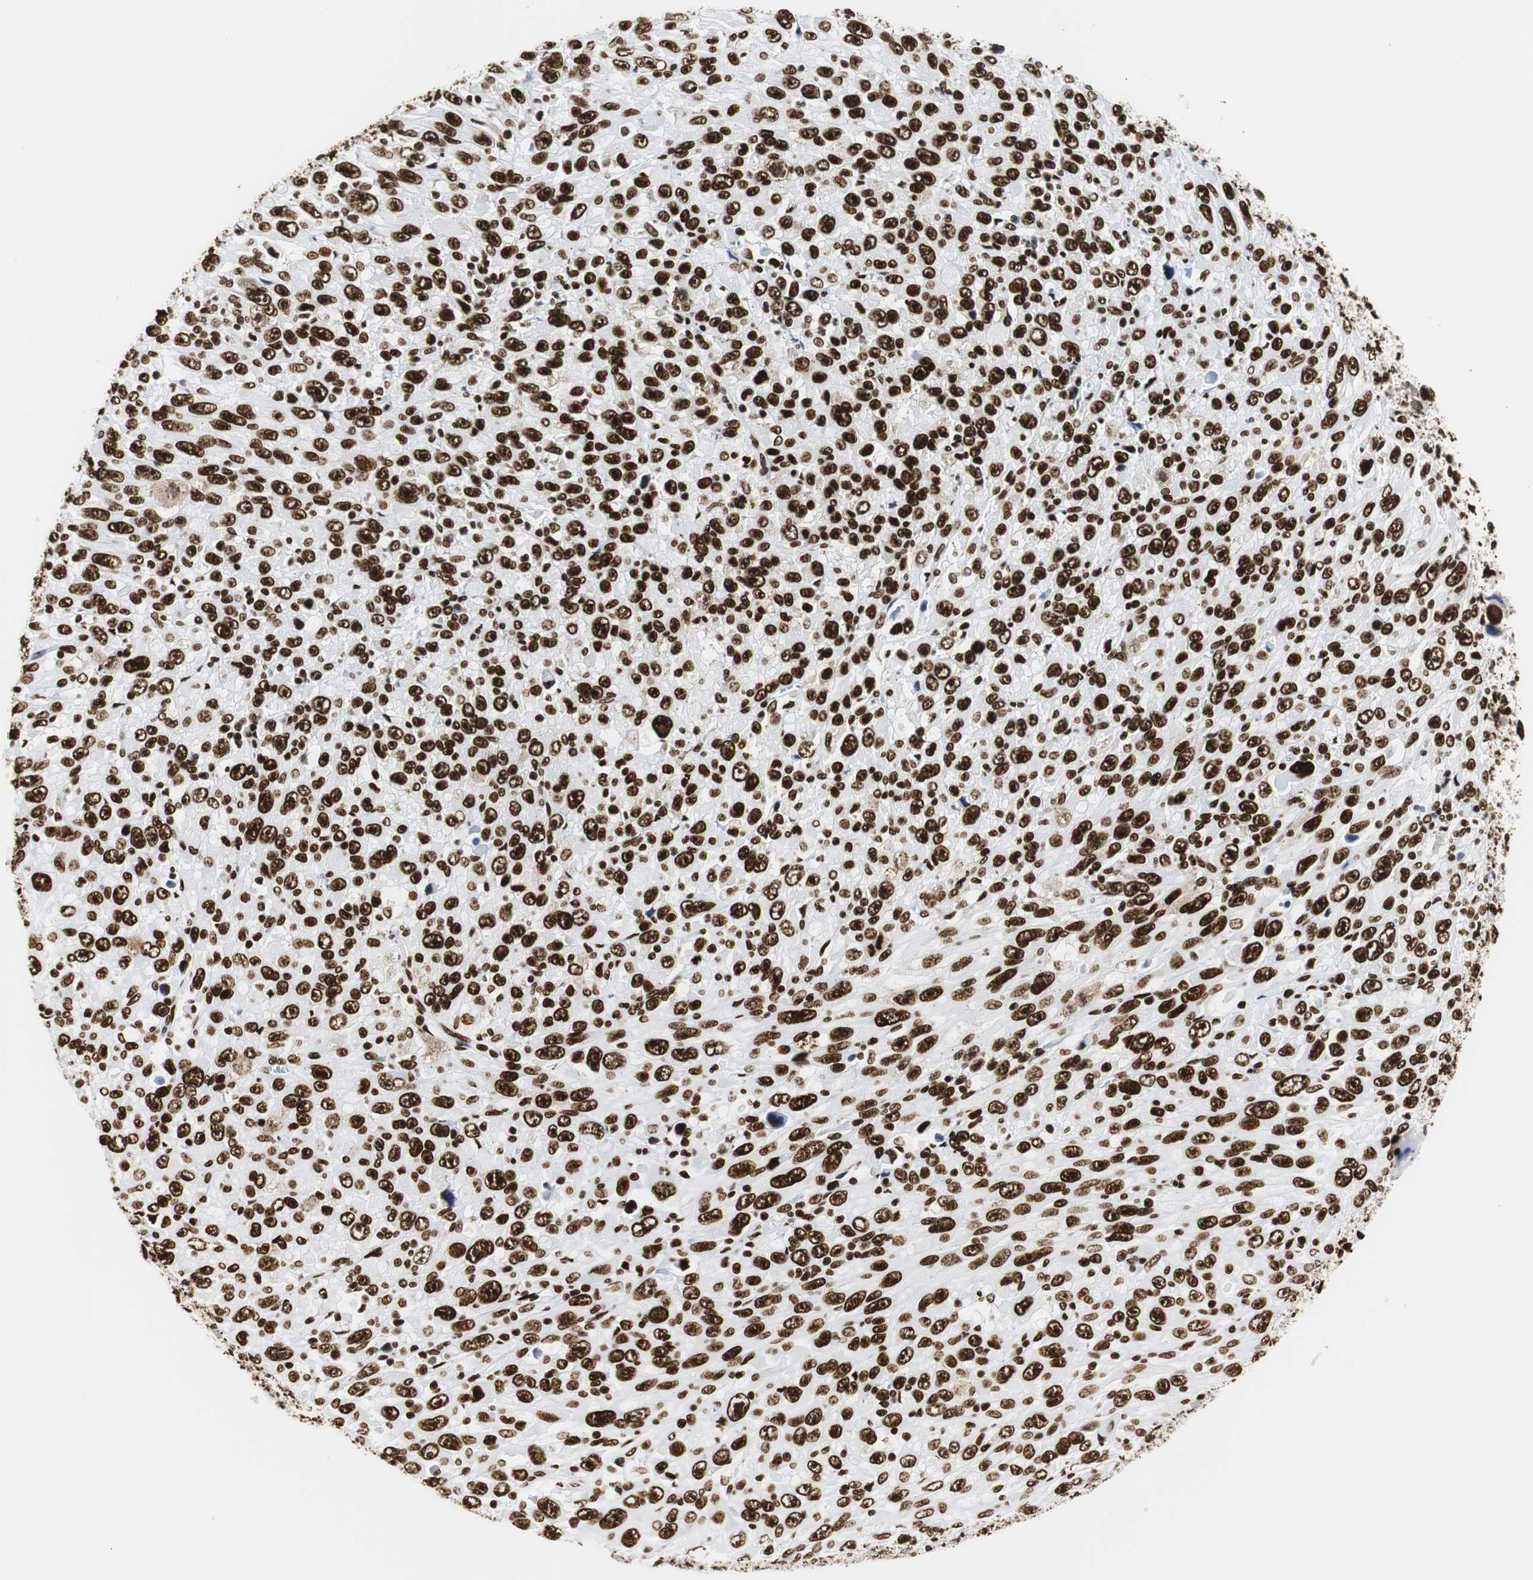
{"staining": {"intensity": "strong", "quantity": ">75%", "location": "nuclear"}, "tissue": "melanoma", "cell_type": "Tumor cells", "image_type": "cancer", "snomed": [{"axis": "morphology", "description": "Malignant melanoma, Metastatic site"}, {"axis": "topography", "description": "Skin"}], "caption": "Malignant melanoma (metastatic site) stained with a protein marker displays strong staining in tumor cells.", "gene": "HNRNPH2", "patient": {"sex": "female", "age": 56}}